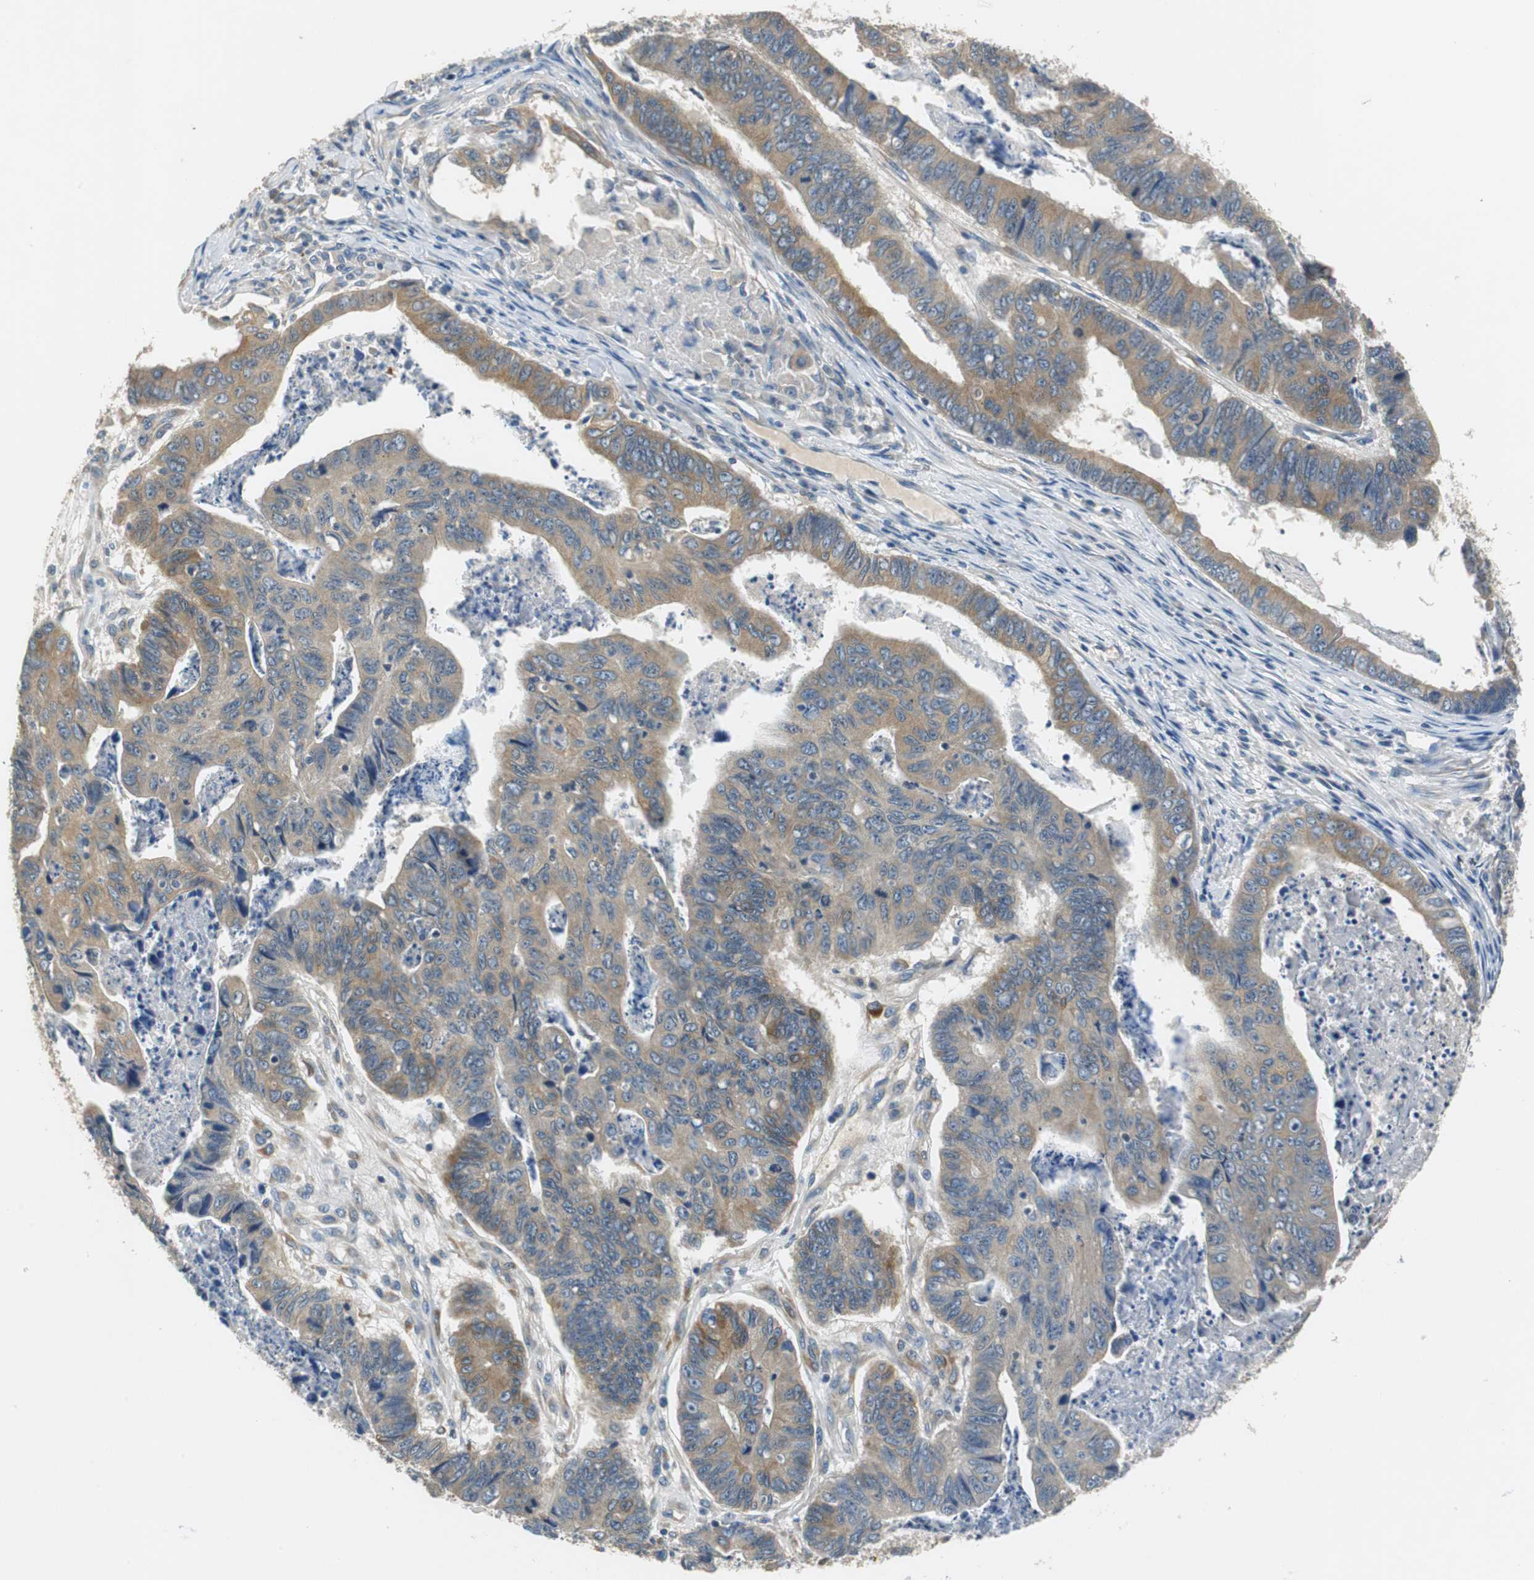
{"staining": {"intensity": "moderate", "quantity": ">75%", "location": "cytoplasmic/membranous"}, "tissue": "stomach cancer", "cell_type": "Tumor cells", "image_type": "cancer", "snomed": [{"axis": "morphology", "description": "Adenocarcinoma, NOS"}, {"axis": "topography", "description": "Stomach, lower"}], "caption": "A photomicrograph showing moderate cytoplasmic/membranous expression in approximately >75% of tumor cells in stomach adenocarcinoma, as visualized by brown immunohistochemical staining.", "gene": "FADS2", "patient": {"sex": "male", "age": 77}}